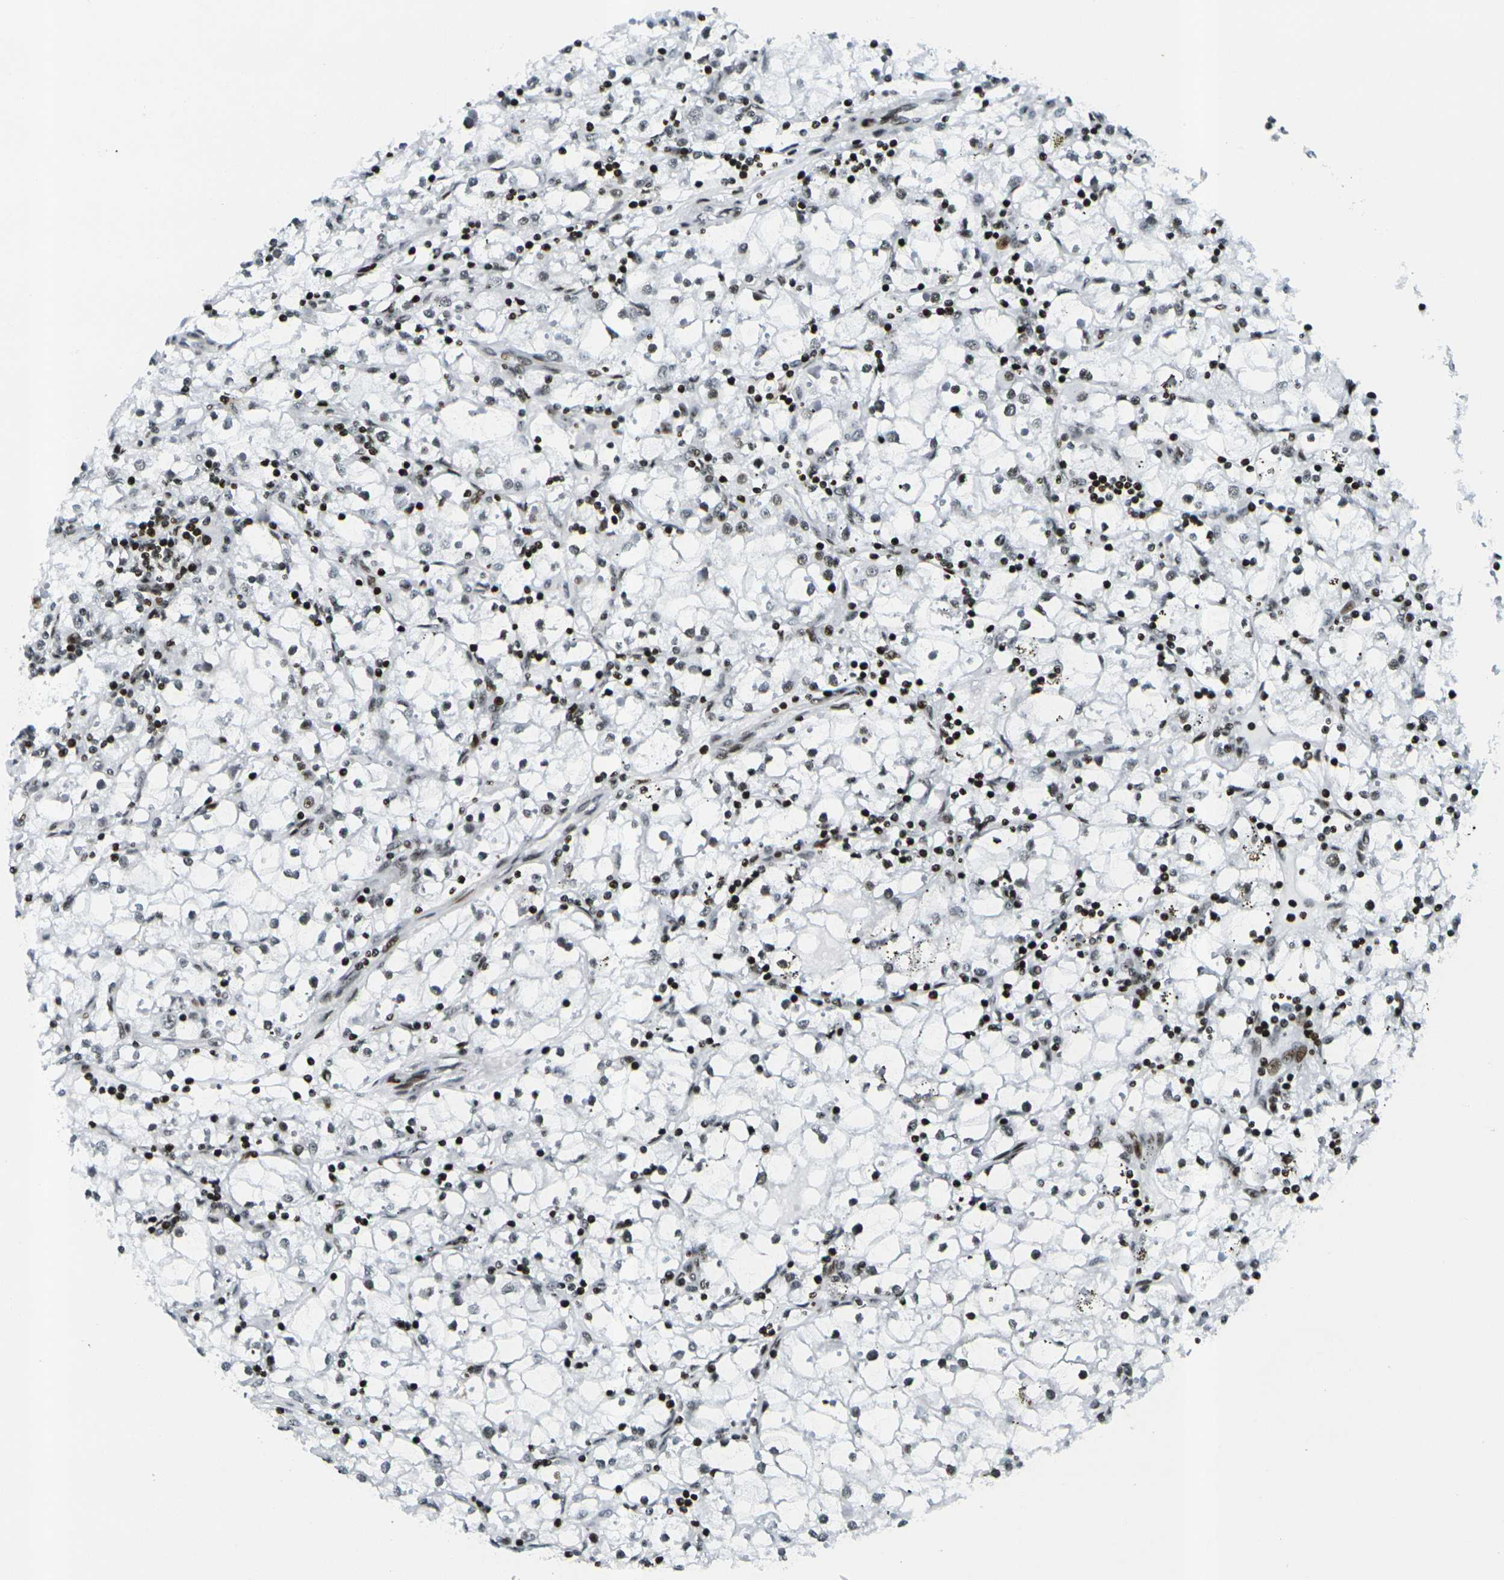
{"staining": {"intensity": "weak", "quantity": ">75%", "location": "nuclear"}, "tissue": "renal cancer", "cell_type": "Tumor cells", "image_type": "cancer", "snomed": [{"axis": "morphology", "description": "Adenocarcinoma, NOS"}, {"axis": "topography", "description": "Kidney"}], "caption": "The micrograph reveals staining of renal adenocarcinoma, revealing weak nuclear protein positivity (brown color) within tumor cells. Immunohistochemistry stains the protein of interest in brown and the nuclei are stained blue.", "gene": "H3-3A", "patient": {"sex": "male", "age": 56}}